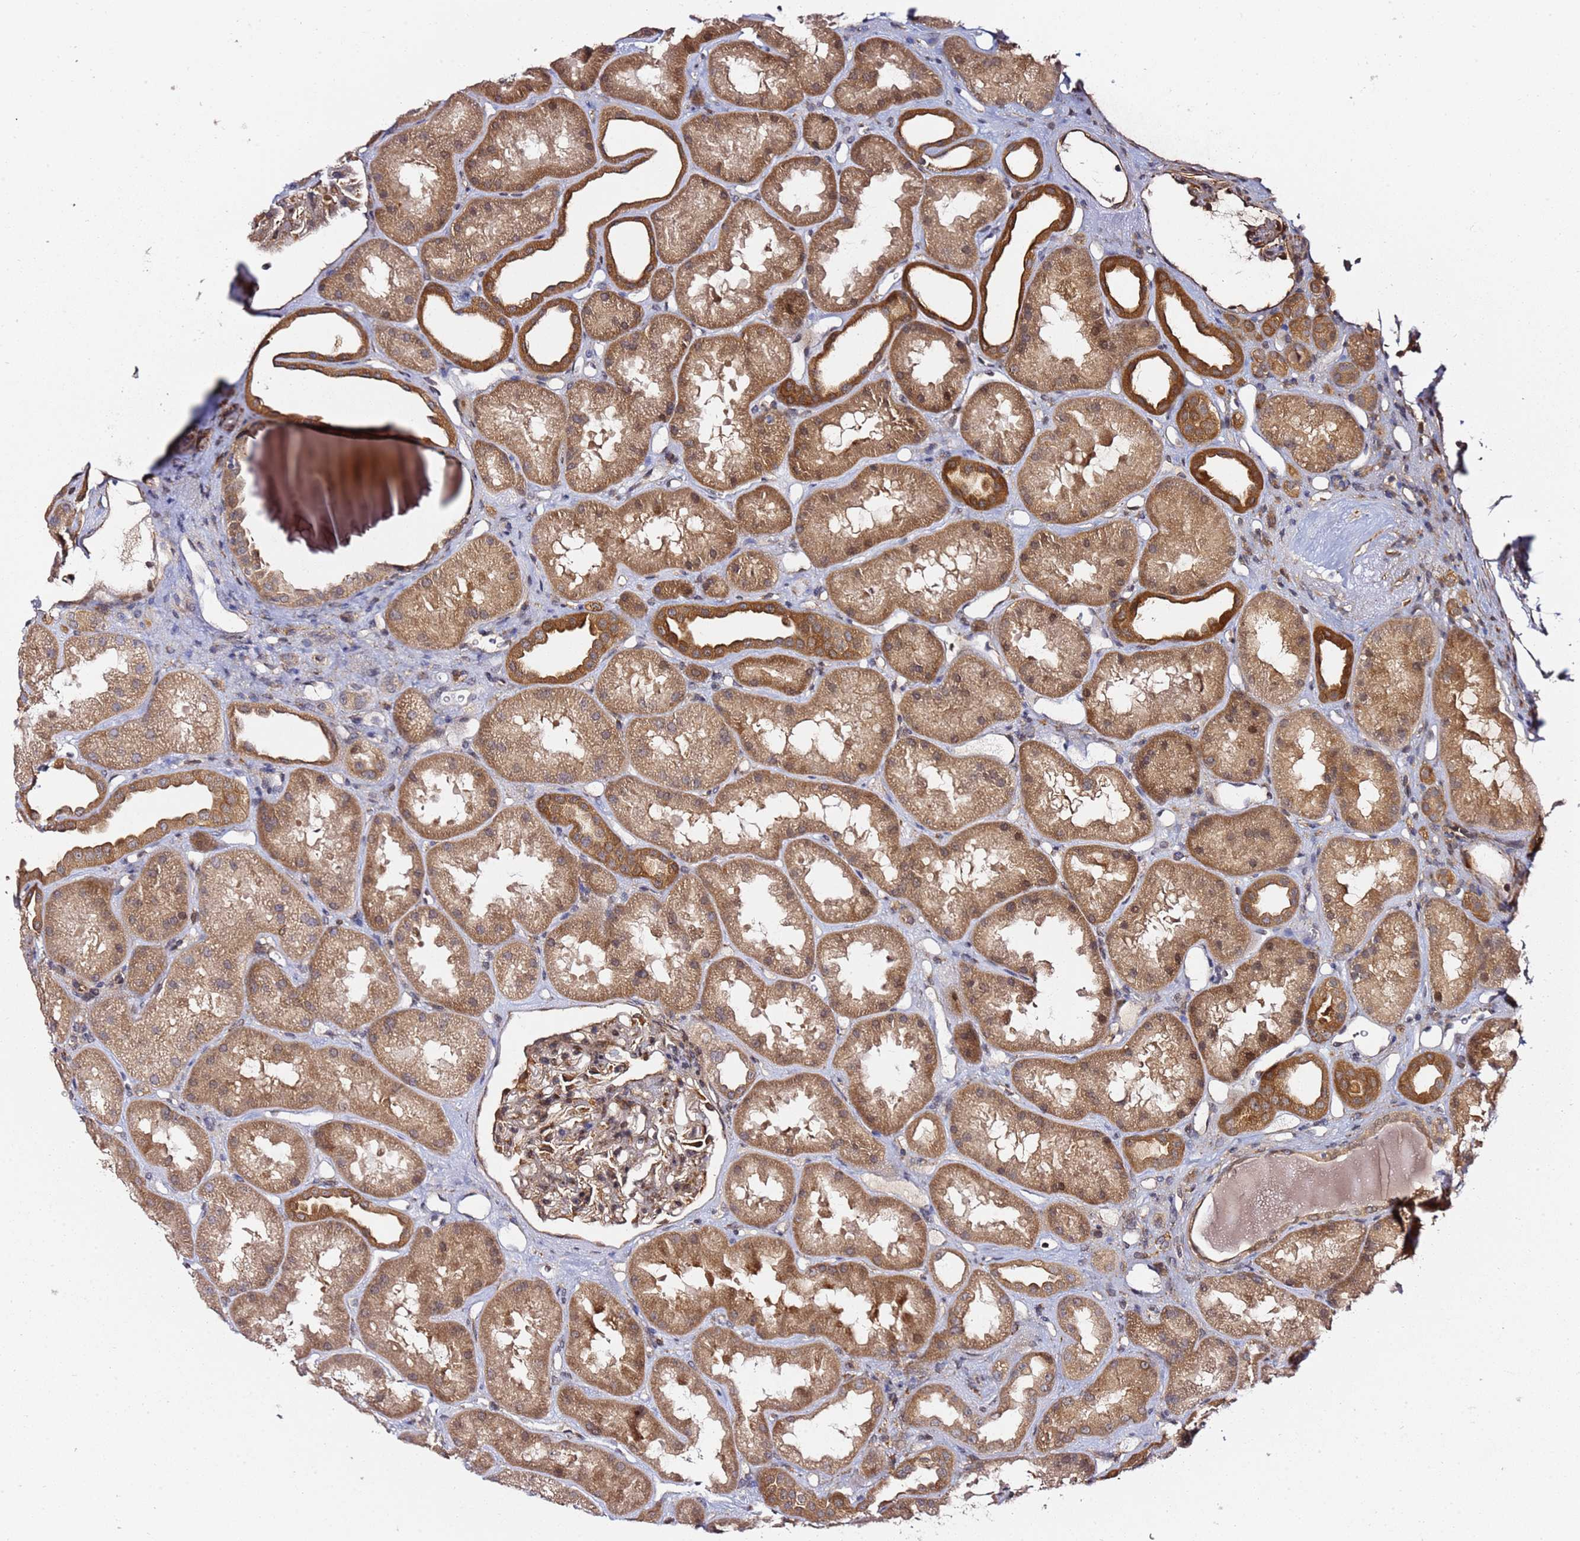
{"staining": {"intensity": "moderate", "quantity": "25%-75%", "location": "cytoplasmic/membranous"}, "tissue": "kidney", "cell_type": "Cells in glomeruli", "image_type": "normal", "snomed": [{"axis": "morphology", "description": "Normal tissue, NOS"}, {"axis": "topography", "description": "Kidney"}], "caption": "IHC of unremarkable kidney reveals medium levels of moderate cytoplasmic/membranous positivity in about 25%-75% of cells in glomeruli.", "gene": "PRKAB2", "patient": {"sex": "male", "age": 61}}